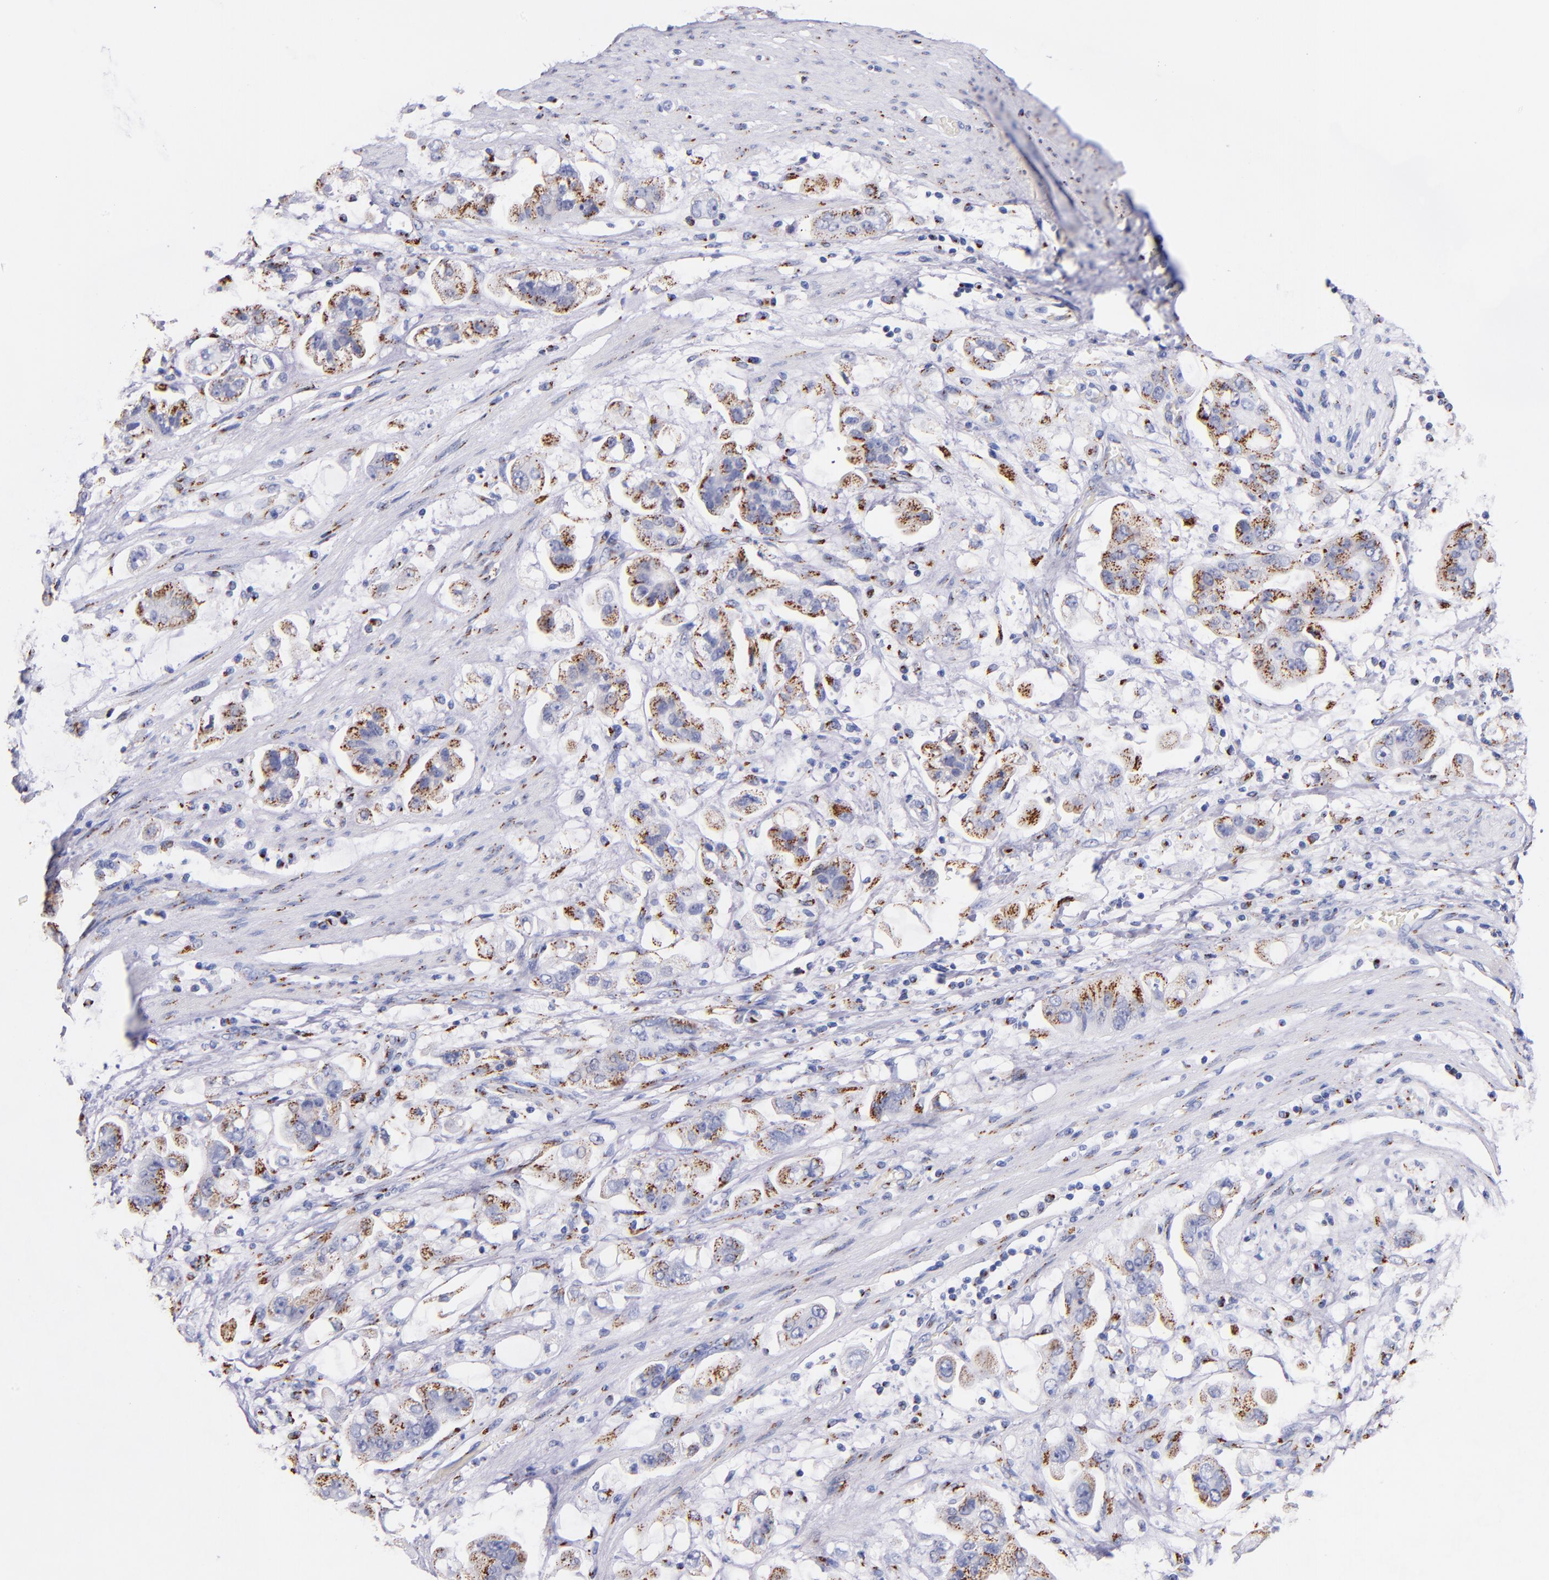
{"staining": {"intensity": "moderate", "quantity": ">75%", "location": "cytoplasmic/membranous"}, "tissue": "stomach cancer", "cell_type": "Tumor cells", "image_type": "cancer", "snomed": [{"axis": "morphology", "description": "Adenocarcinoma, NOS"}, {"axis": "topography", "description": "Stomach"}], "caption": "Approximately >75% of tumor cells in human stomach adenocarcinoma display moderate cytoplasmic/membranous protein expression as visualized by brown immunohistochemical staining.", "gene": "GOLIM4", "patient": {"sex": "male", "age": 62}}